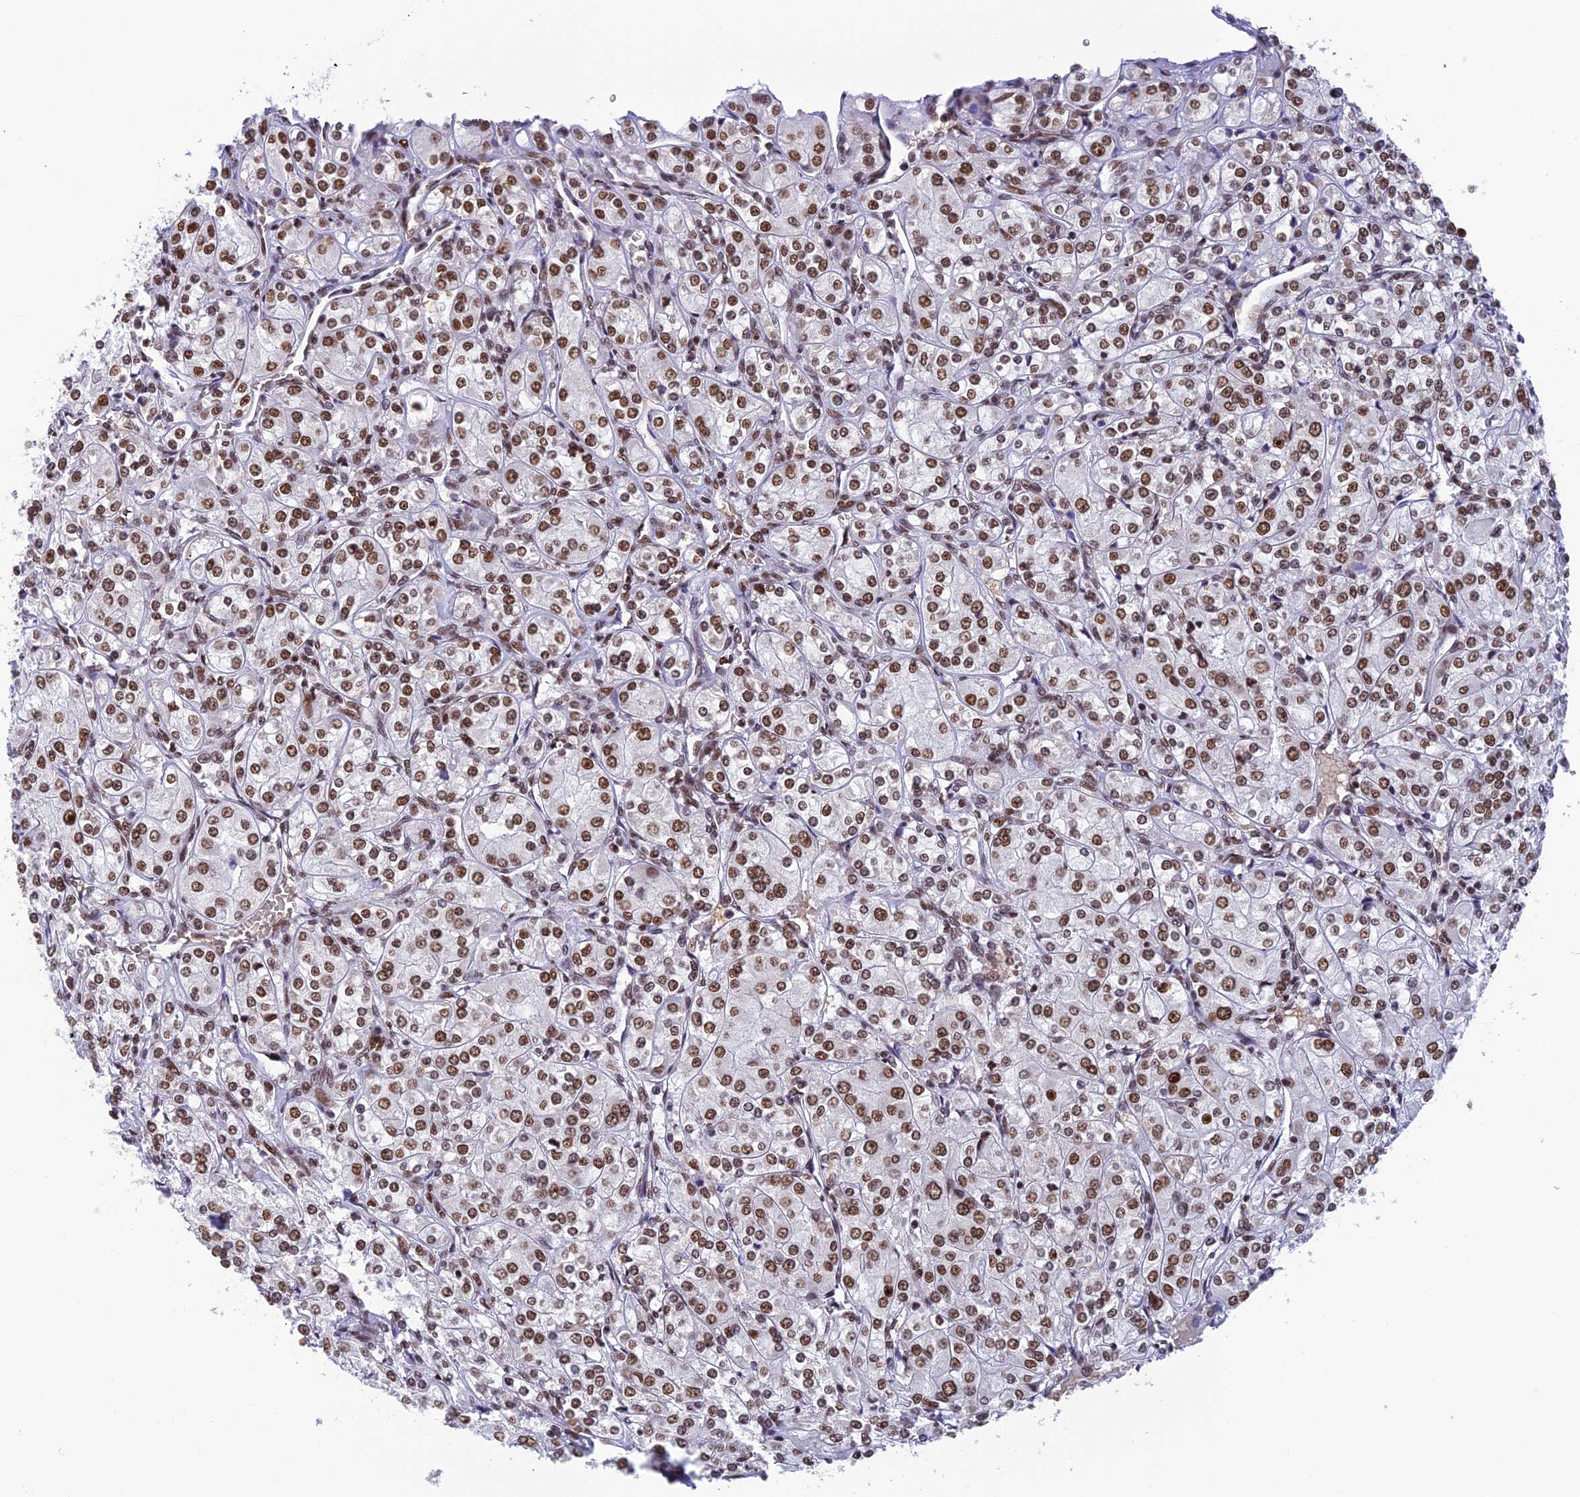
{"staining": {"intensity": "moderate", "quantity": ">75%", "location": "nuclear"}, "tissue": "renal cancer", "cell_type": "Tumor cells", "image_type": "cancer", "snomed": [{"axis": "morphology", "description": "Adenocarcinoma, NOS"}, {"axis": "topography", "description": "Kidney"}], "caption": "This histopathology image shows adenocarcinoma (renal) stained with IHC to label a protein in brown. The nuclear of tumor cells show moderate positivity for the protein. Nuclei are counter-stained blue.", "gene": "EEF1AKMT3", "patient": {"sex": "male", "age": 77}}